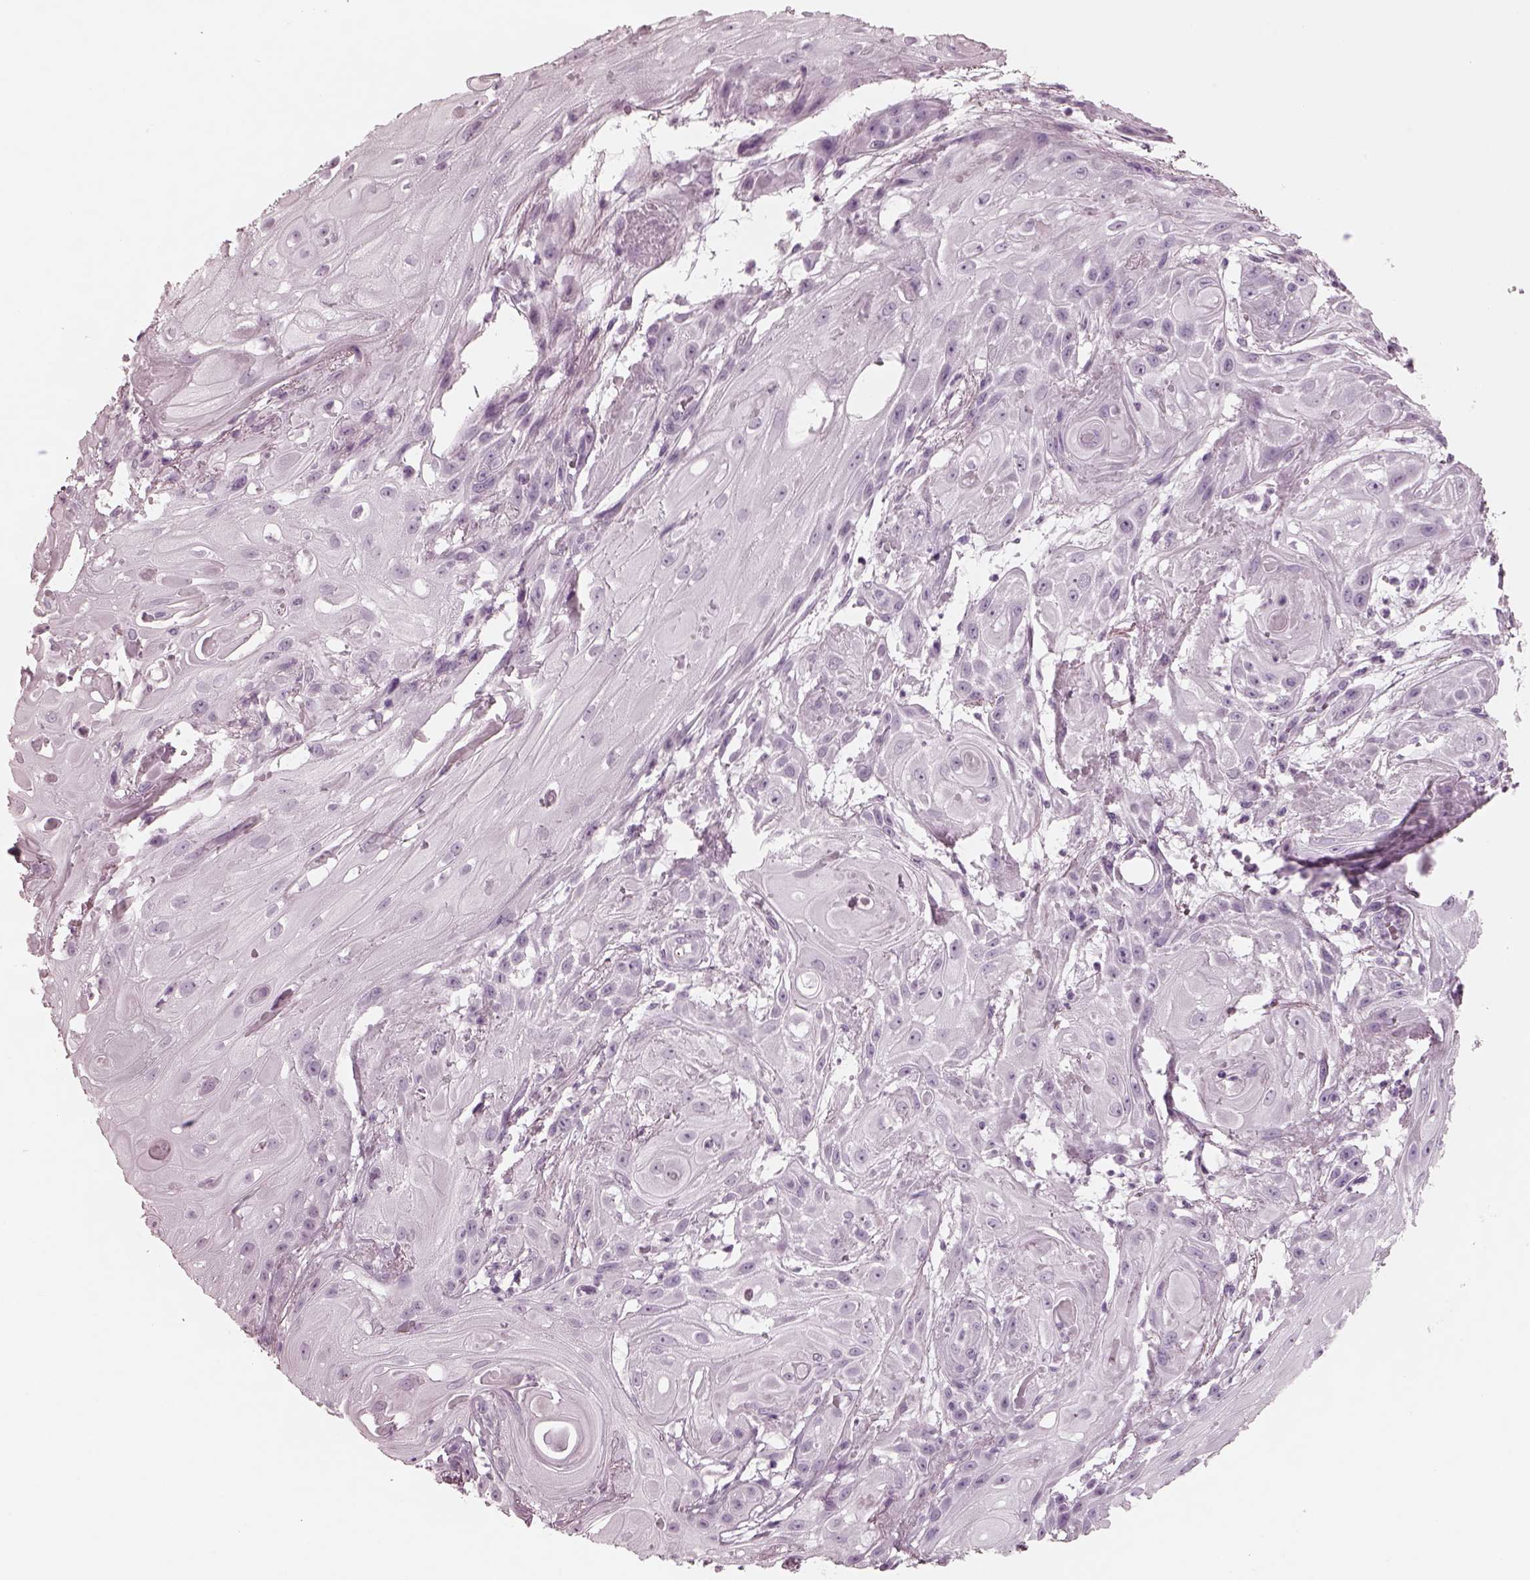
{"staining": {"intensity": "negative", "quantity": "none", "location": "none"}, "tissue": "skin cancer", "cell_type": "Tumor cells", "image_type": "cancer", "snomed": [{"axis": "morphology", "description": "Squamous cell carcinoma, NOS"}, {"axis": "topography", "description": "Skin"}], "caption": "Immunohistochemical staining of skin squamous cell carcinoma reveals no significant staining in tumor cells.", "gene": "RCVRN", "patient": {"sex": "male", "age": 62}}